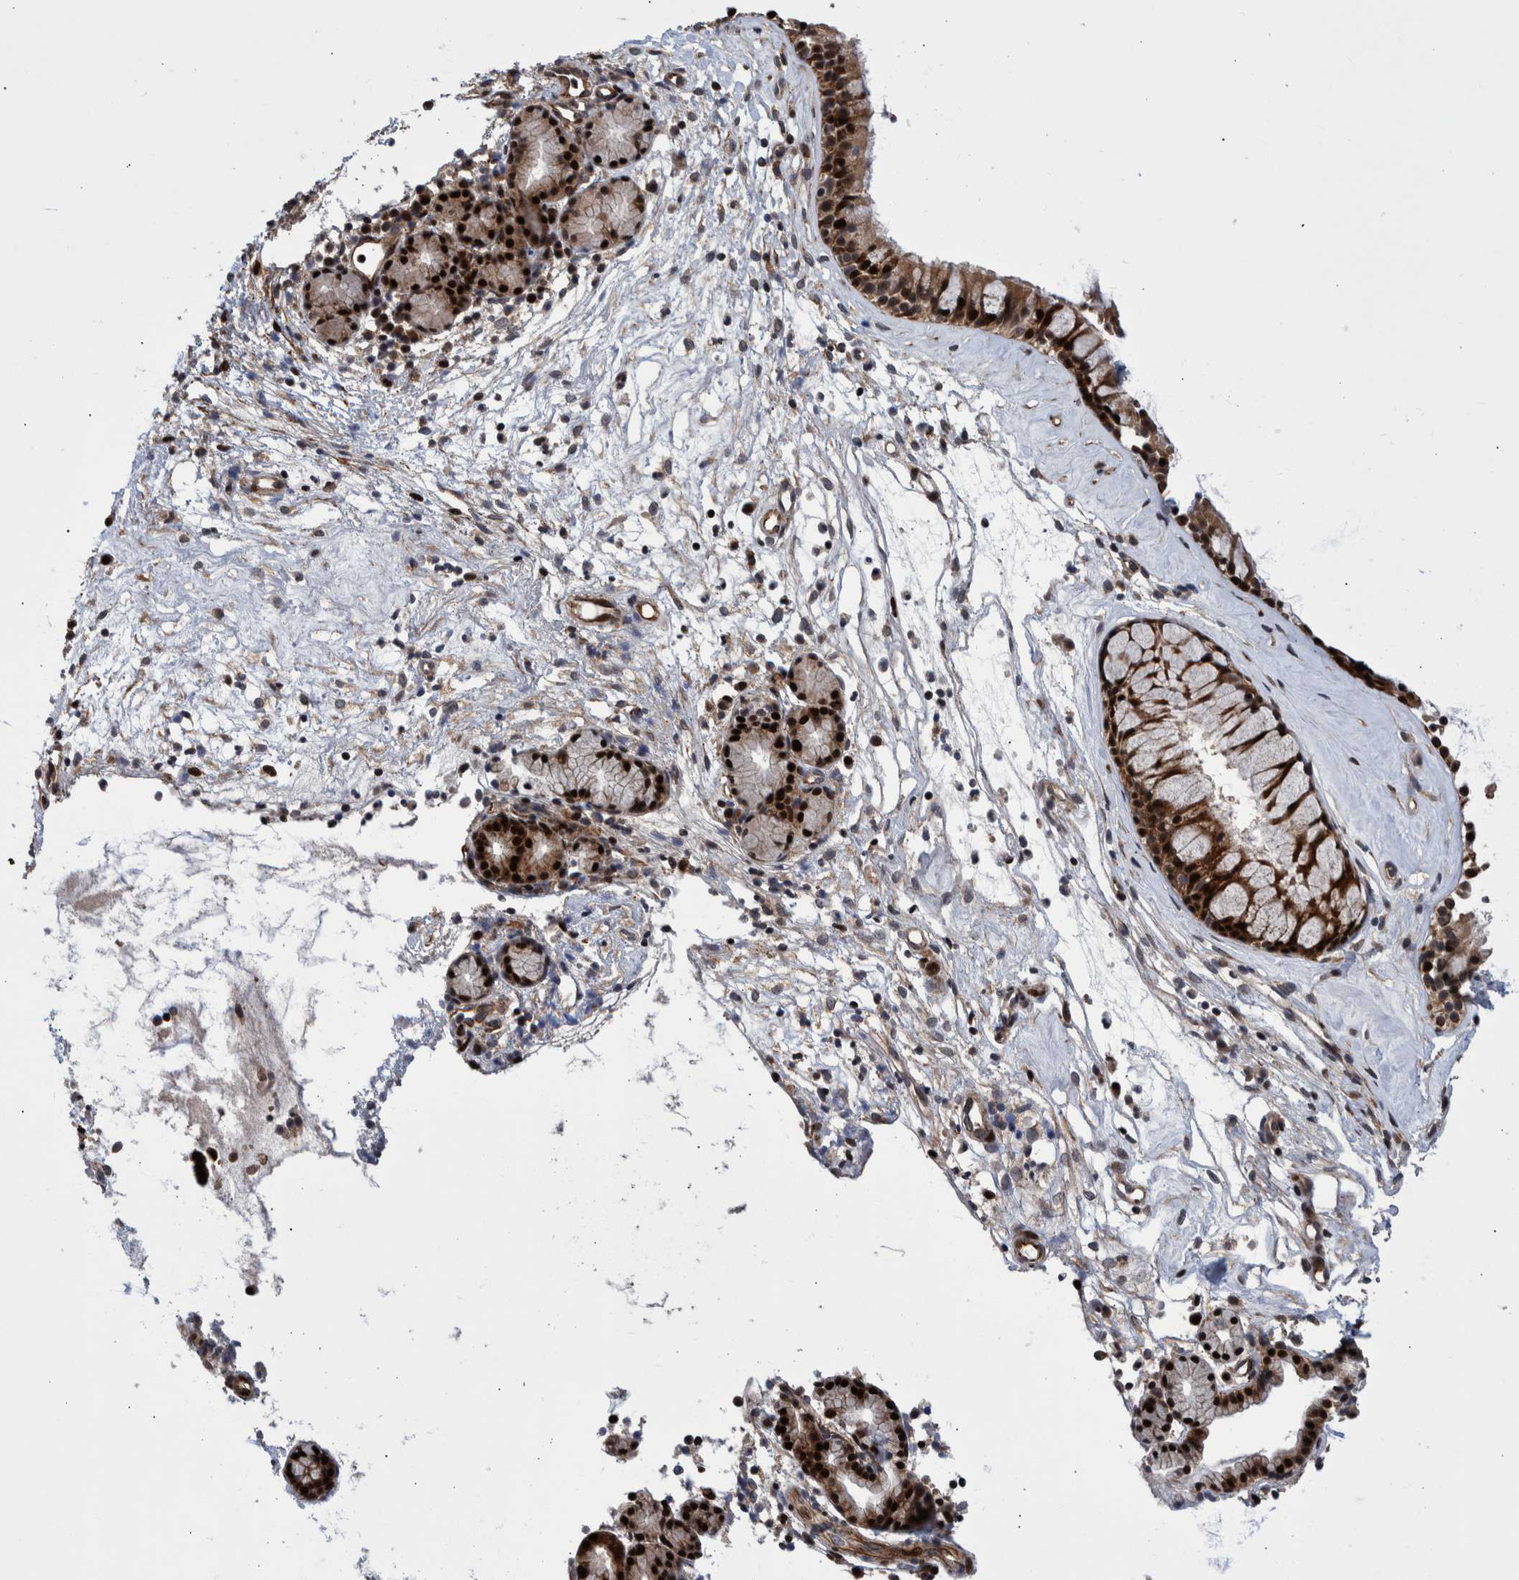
{"staining": {"intensity": "strong", "quantity": ">75%", "location": "cytoplasmic/membranous,nuclear"}, "tissue": "nasopharynx", "cell_type": "Respiratory epithelial cells", "image_type": "normal", "snomed": [{"axis": "morphology", "description": "Normal tissue, NOS"}, {"axis": "topography", "description": "Nasopharynx"}], "caption": "IHC (DAB) staining of unremarkable nasopharynx demonstrates strong cytoplasmic/membranous,nuclear protein expression in about >75% of respiratory epithelial cells.", "gene": "SHISA6", "patient": {"sex": "female", "age": 42}}